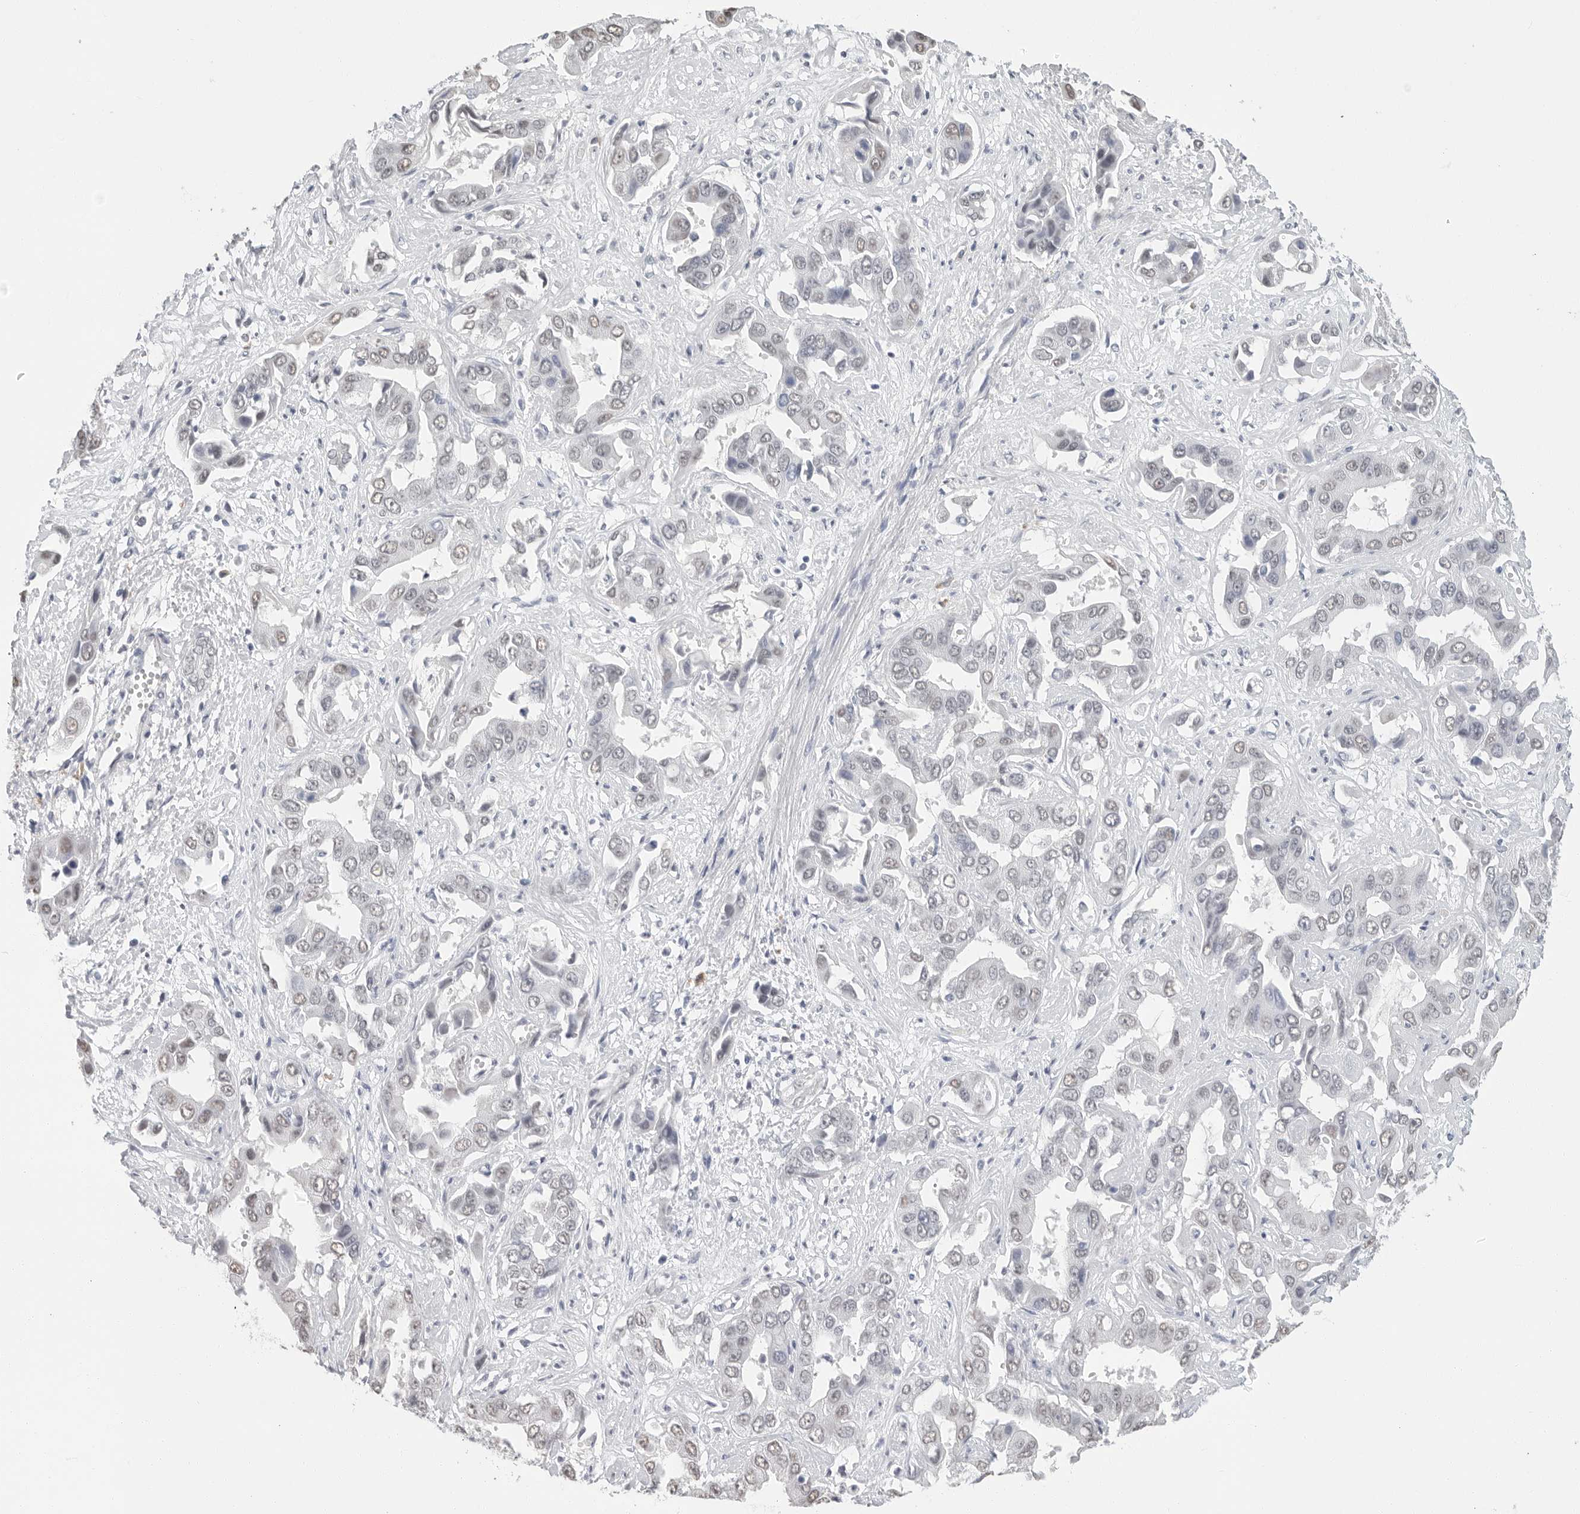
{"staining": {"intensity": "weak", "quantity": "25%-75%", "location": "nuclear"}, "tissue": "liver cancer", "cell_type": "Tumor cells", "image_type": "cancer", "snomed": [{"axis": "morphology", "description": "Cholangiocarcinoma"}, {"axis": "topography", "description": "Liver"}], "caption": "Immunohistochemistry of human liver cancer exhibits low levels of weak nuclear expression in approximately 25%-75% of tumor cells. (brown staining indicates protein expression, while blue staining denotes nuclei).", "gene": "ARHGEF10", "patient": {"sex": "female", "age": 52}}